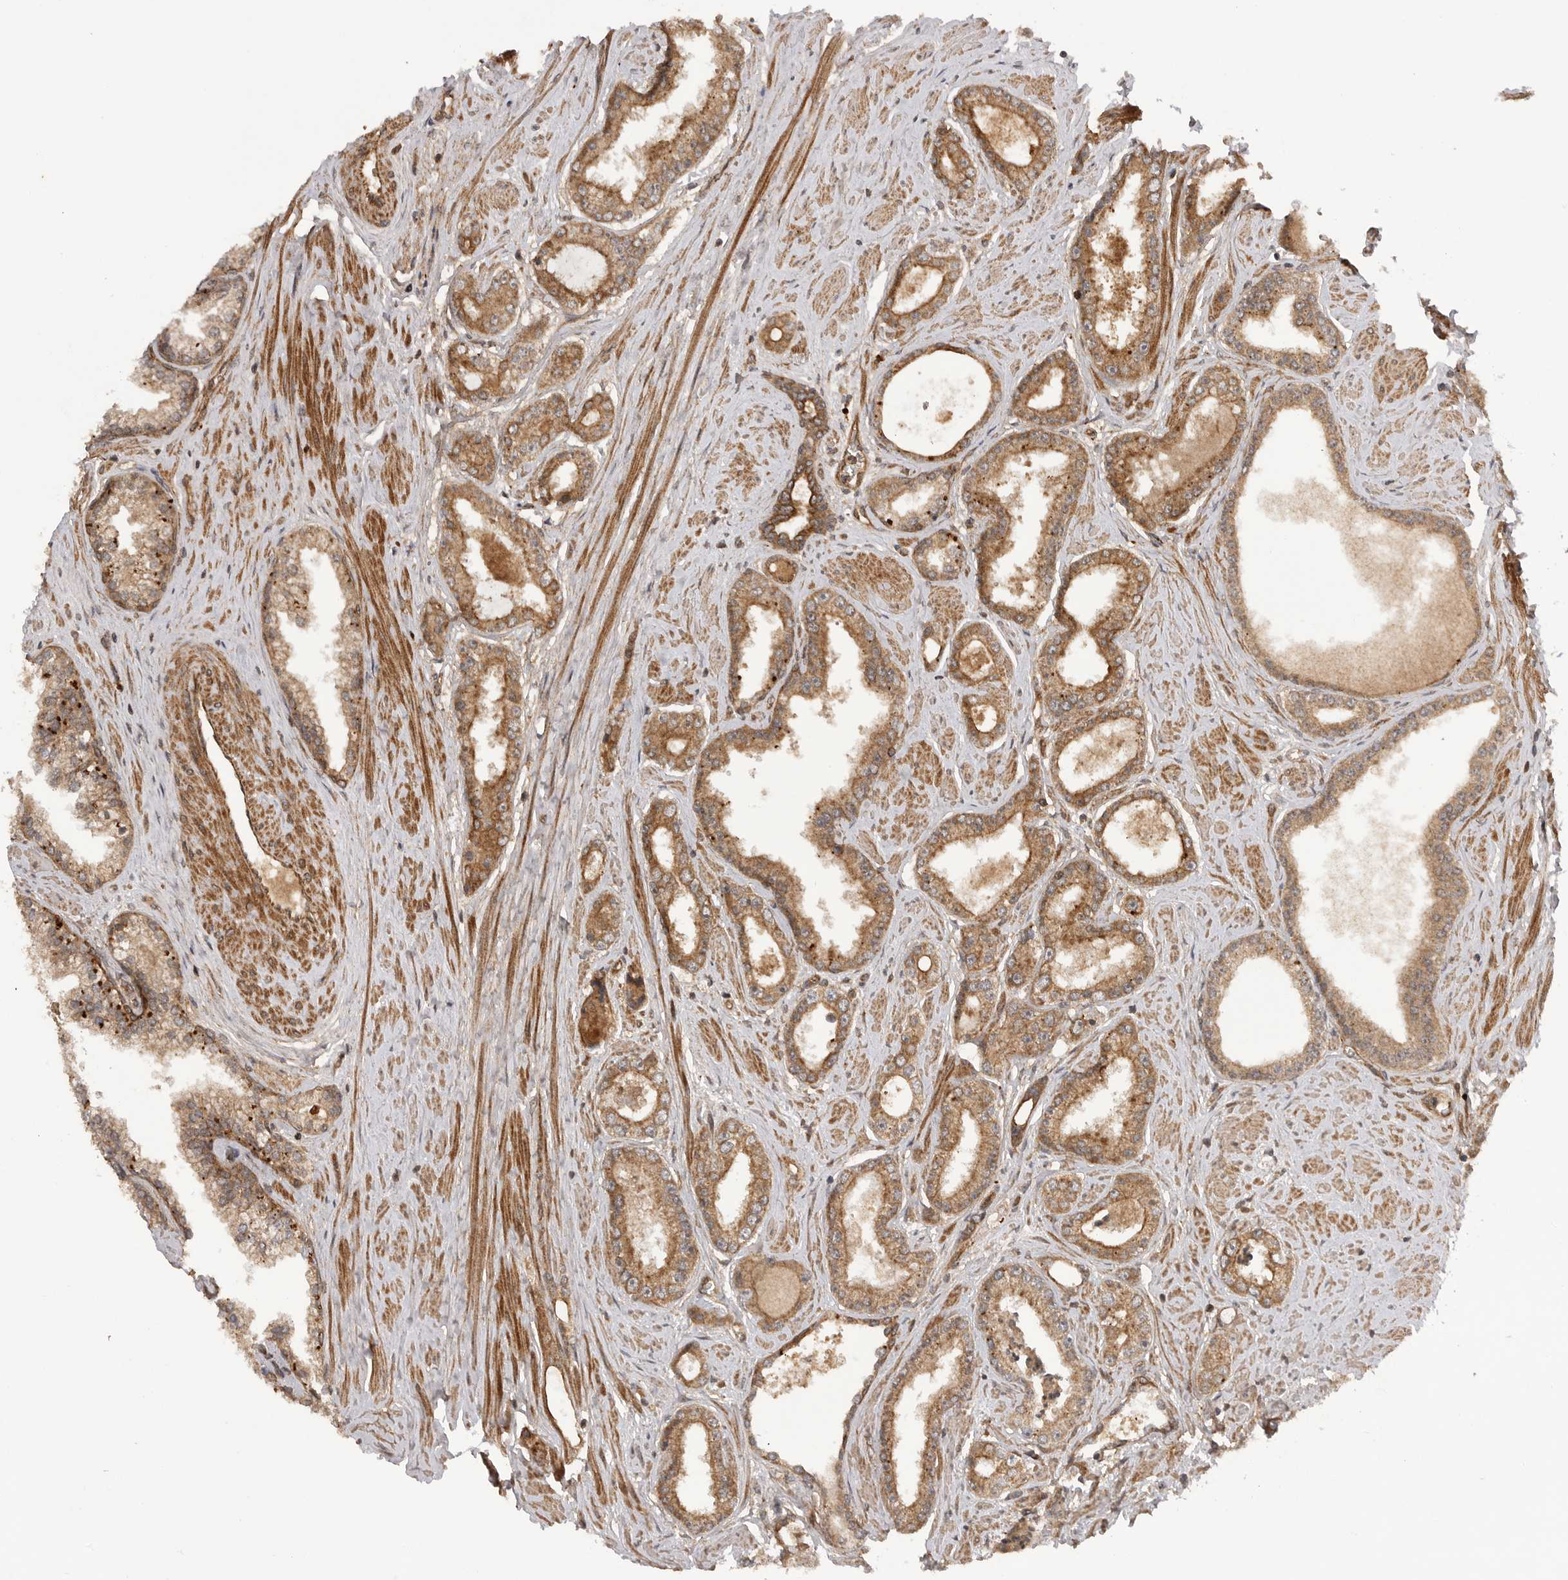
{"staining": {"intensity": "moderate", "quantity": ">75%", "location": "cytoplasmic/membranous"}, "tissue": "prostate cancer", "cell_type": "Tumor cells", "image_type": "cancer", "snomed": [{"axis": "morphology", "description": "Adenocarcinoma, Low grade"}, {"axis": "topography", "description": "Prostate"}], "caption": "Prostate low-grade adenocarcinoma stained with DAB (3,3'-diaminobenzidine) immunohistochemistry (IHC) exhibits medium levels of moderate cytoplasmic/membranous staining in about >75% of tumor cells.", "gene": "PRDX4", "patient": {"sex": "male", "age": 62}}